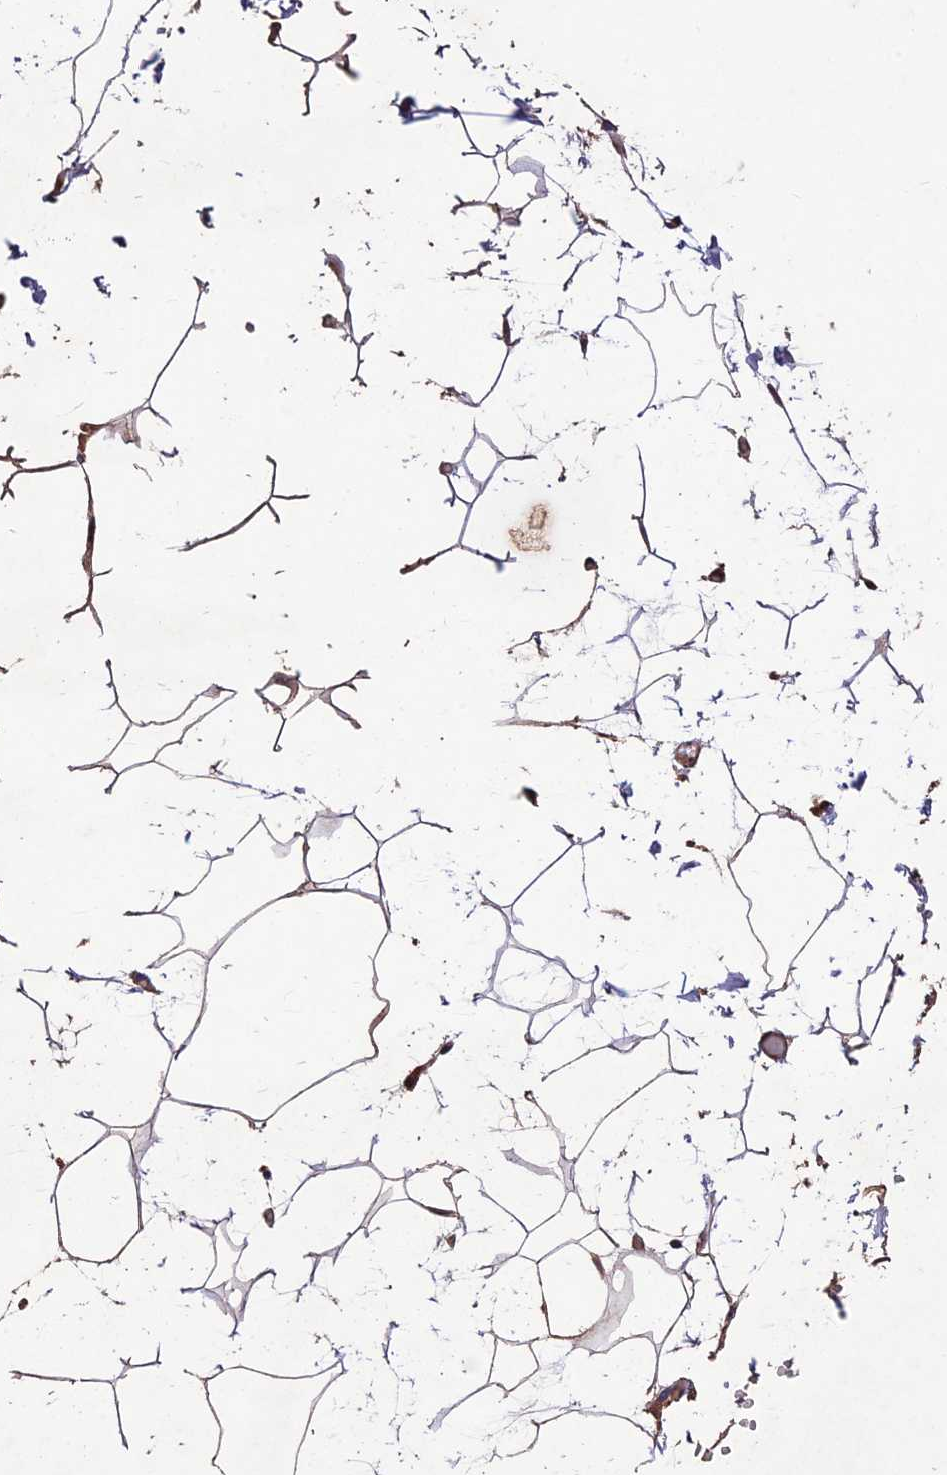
{"staining": {"intensity": "moderate", "quantity": ">75%", "location": "cytoplasmic/membranous"}, "tissue": "adipose tissue", "cell_type": "Adipocytes", "image_type": "normal", "snomed": [{"axis": "morphology", "description": "Normal tissue, NOS"}, {"axis": "topography", "description": "Gallbladder"}, {"axis": "topography", "description": "Peripheral nerve tissue"}], "caption": "Human adipose tissue stained for a protein (brown) shows moderate cytoplasmic/membranous positive expression in about >75% of adipocytes.", "gene": "CRLF1", "patient": {"sex": "male", "age": 38}}